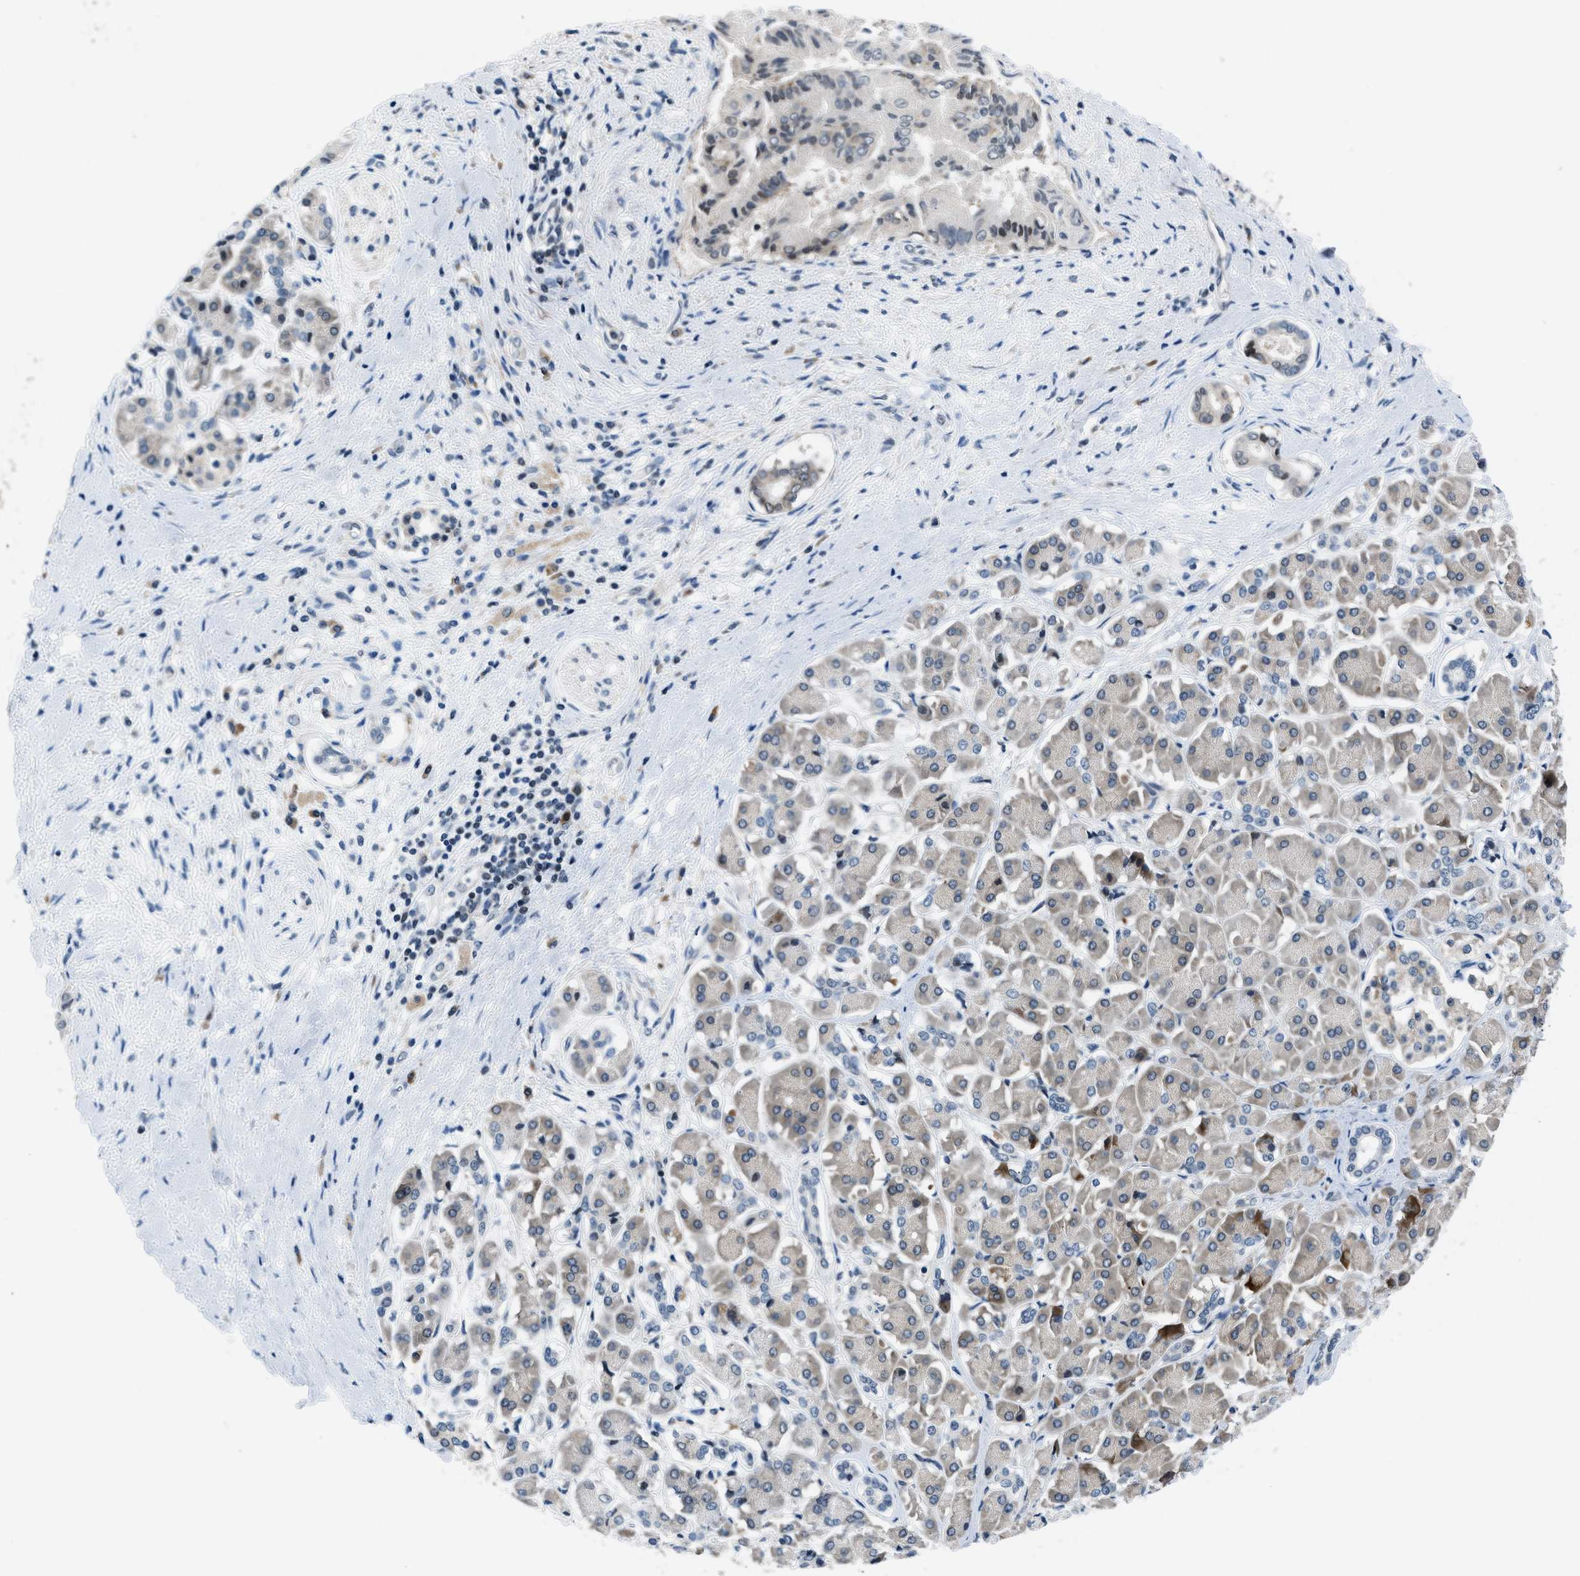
{"staining": {"intensity": "negative", "quantity": "none", "location": "none"}, "tissue": "pancreatic cancer", "cell_type": "Tumor cells", "image_type": "cancer", "snomed": [{"axis": "morphology", "description": "Adenocarcinoma, NOS"}, {"axis": "topography", "description": "Pancreas"}], "caption": "DAB immunohistochemical staining of pancreatic adenocarcinoma shows no significant positivity in tumor cells. Brightfield microscopy of immunohistochemistry stained with DAB (3,3'-diaminobenzidine) (brown) and hematoxylin (blue), captured at high magnification.", "gene": "PA2G4", "patient": {"sex": "male", "age": 55}}